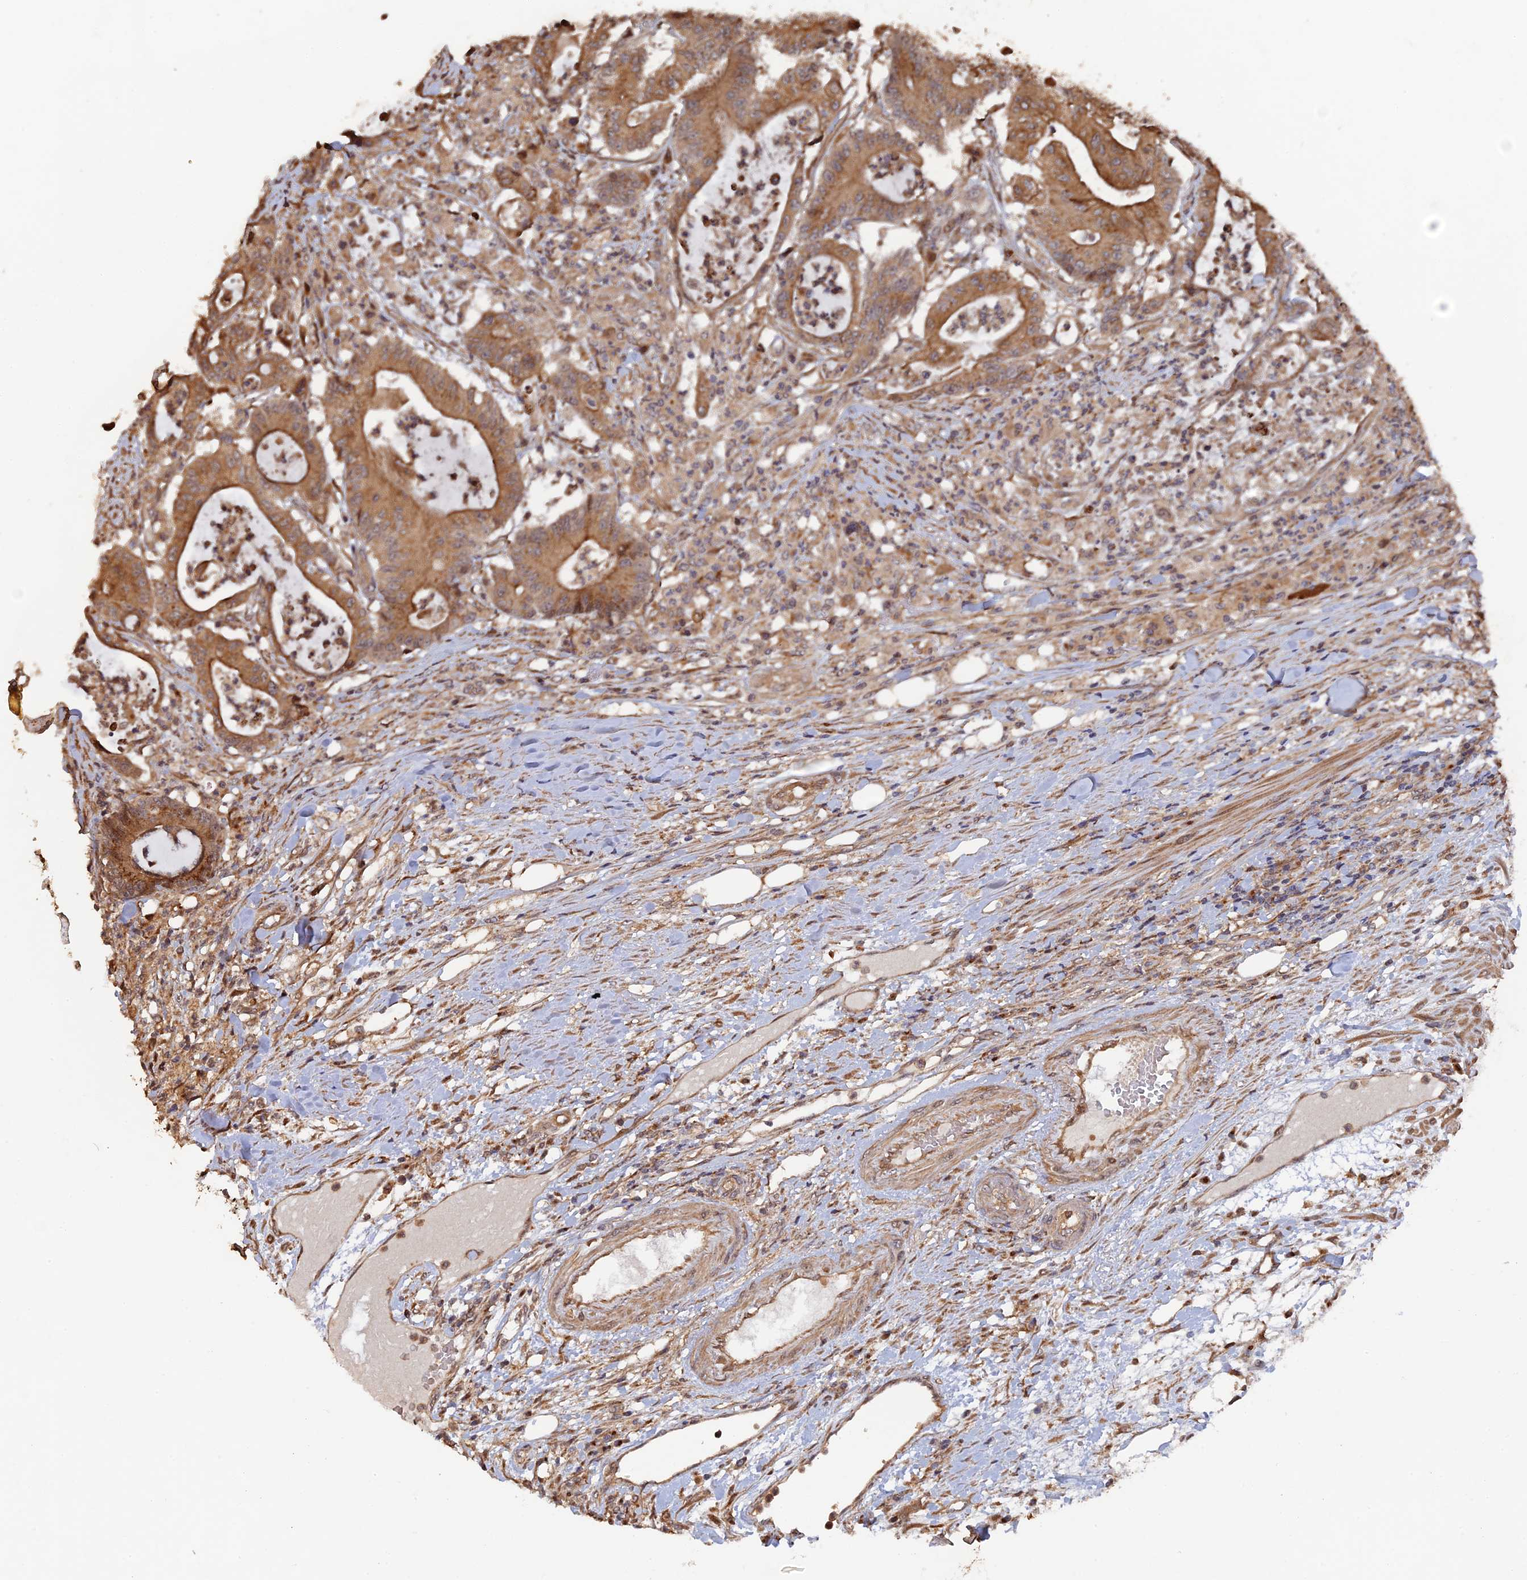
{"staining": {"intensity": "moderate", "quantity": ">75%", "location": "cytoplasmic/membranous"}, "tissue": "colorectal cancer", "cell_type": "Tumor cells", "image_type": "cancer", "snomed": [{"axis": "morphology", "description": "Adenocarcinoma, NOS"}, {"axis": "topography", "description": "Colon"}], "caption": "A photomicrograph showing moderate cytoplasmic/membranous staining in approximately >75% of tumor cells in colorectal adenocarcinoma, as visualized by brown immunohistochemical staining.", "gene": "VPS37C", "patient": {"sex": "female", "age": 84}}